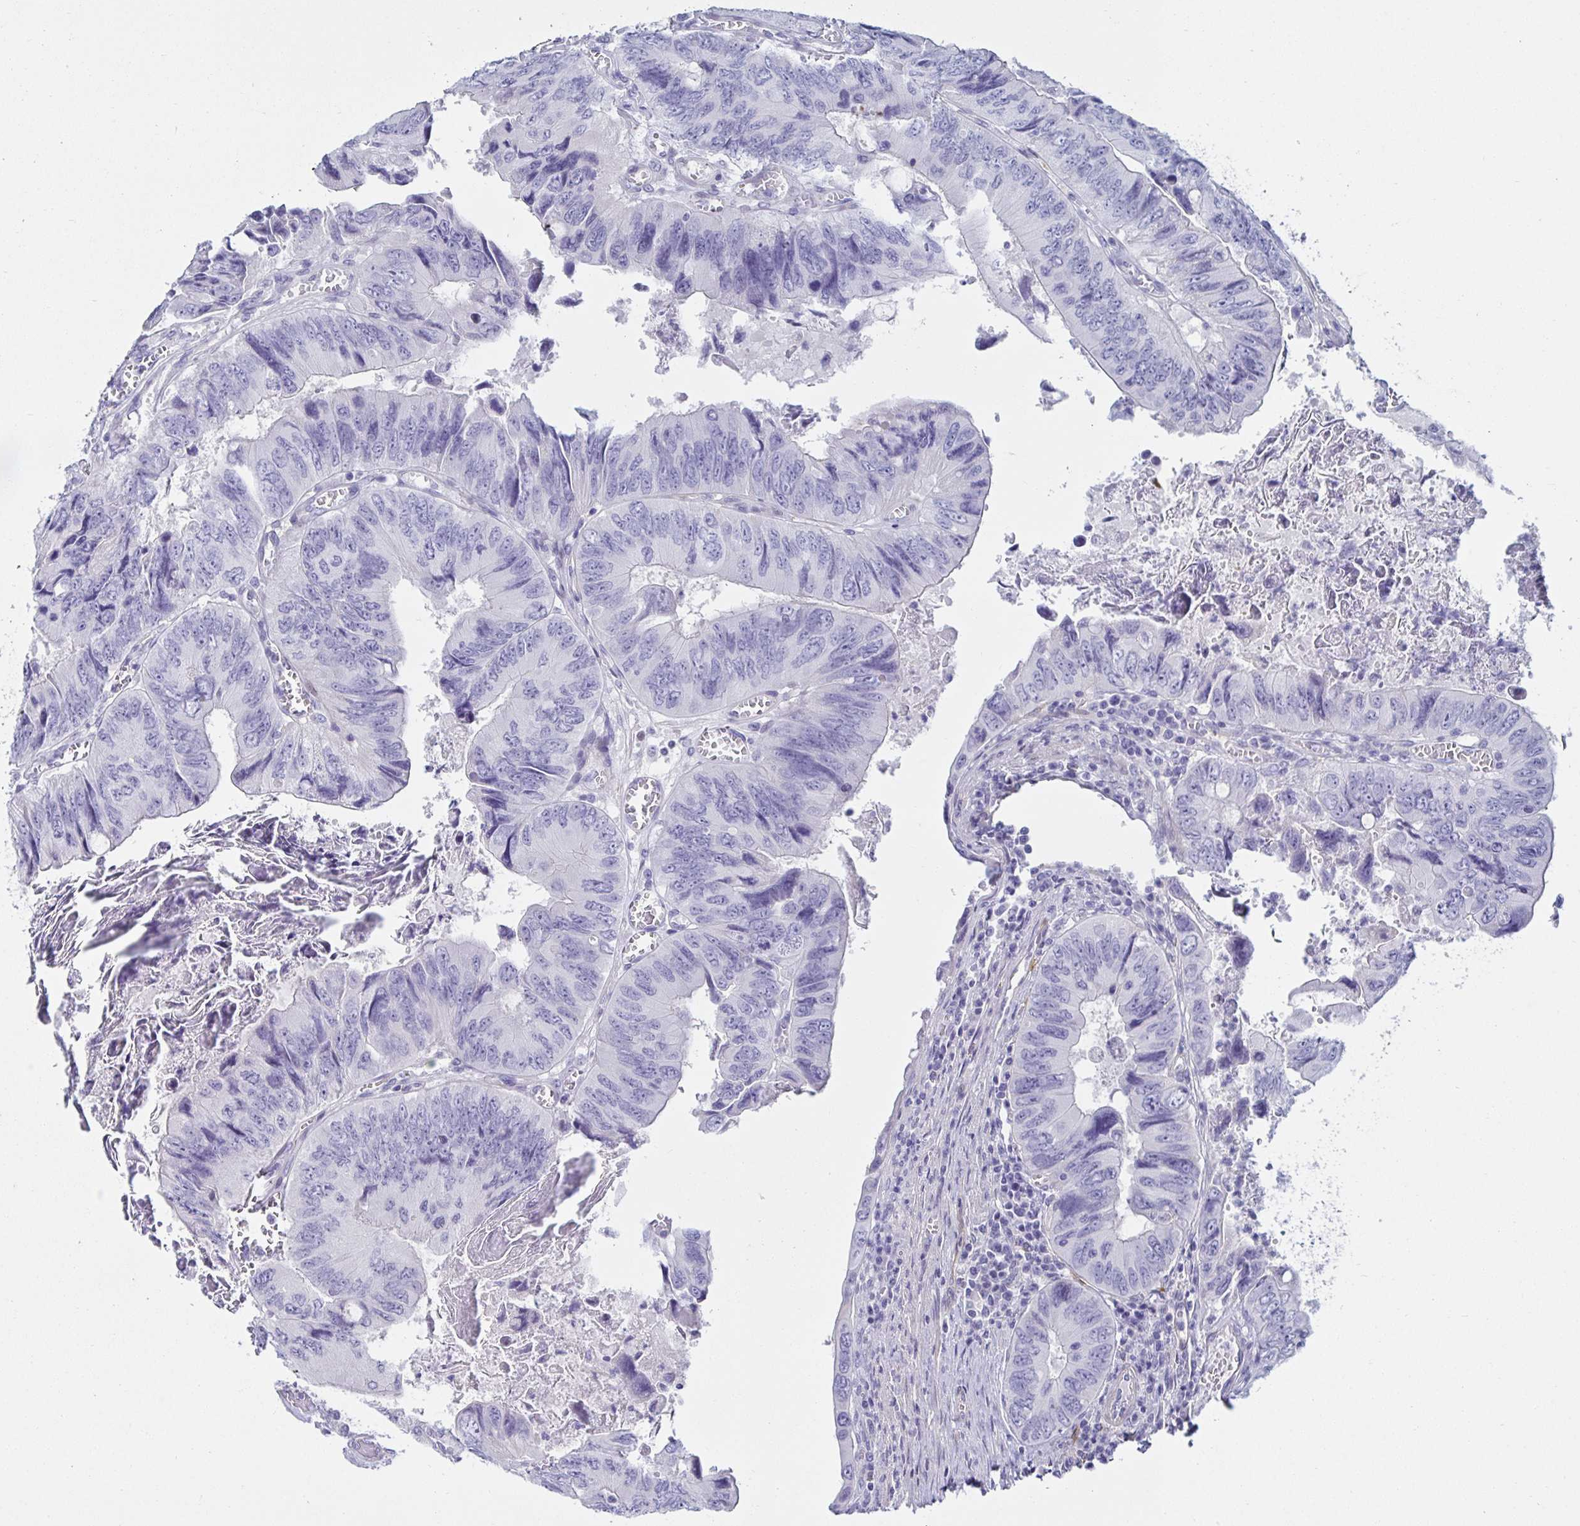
{"staining": {"intensity": "negative", "quantity": "none", "location": "none"}, "tissue": "colorectal cancer", "cell_type": "Tumor cells", "image_type": "cancer", "snomed": [{"axis": "morphology", "description": "Adenocarcinoma, NOS"}, {"axis": "topography", "description": "Colon"}], "caption": "Tumor cells are negative for brown protein staining in colorectal cancer (adenocarcinoma).", "gene": "SPAG4", "patient": {"sex": "female", "age": 84}}